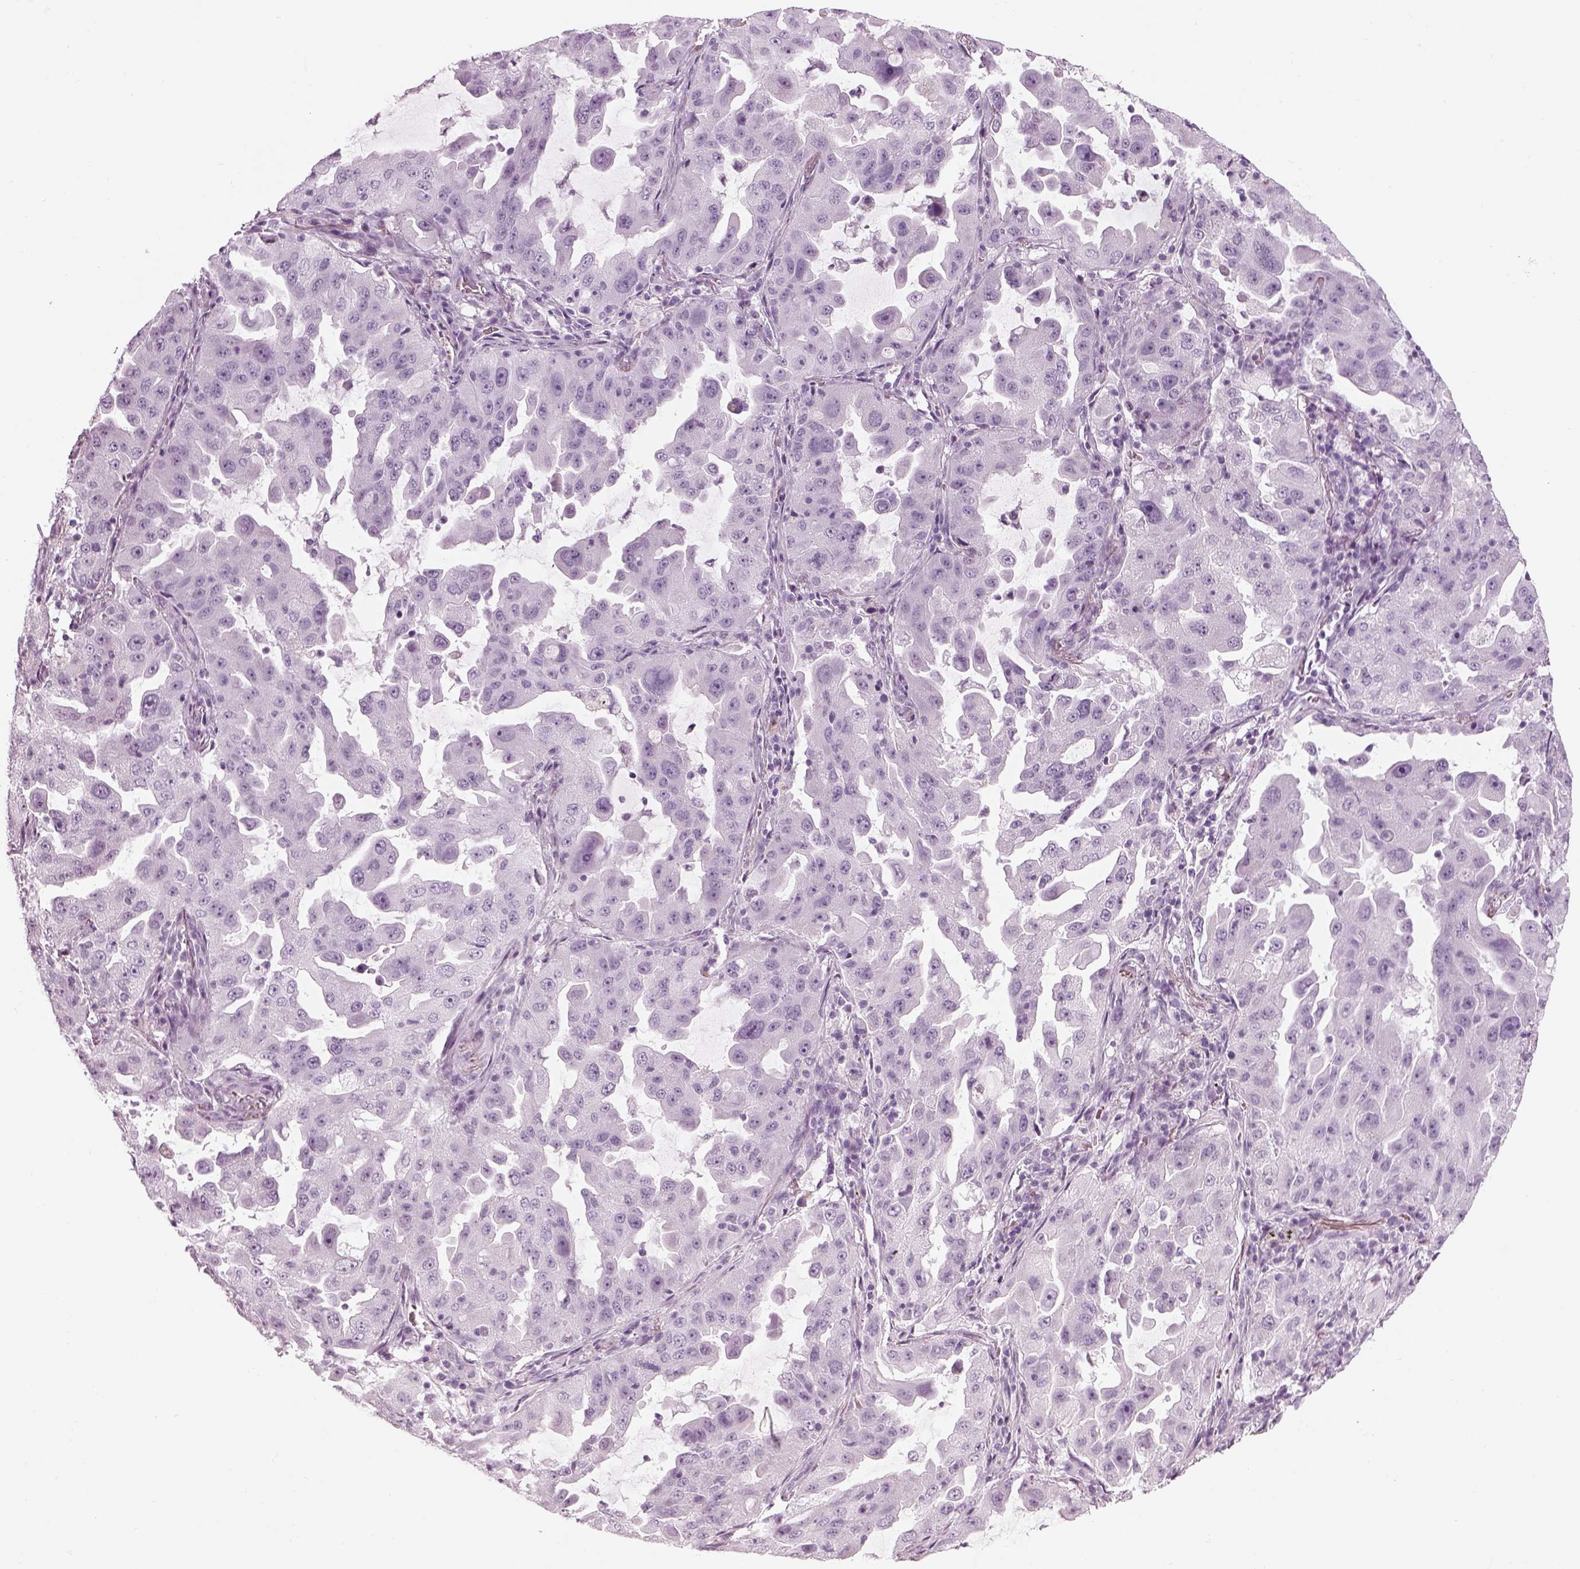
{"staining": {"intensity": "negative", "quantity": "none", "location": "none"}, "tissue": "lung cancer", "cell_type": "Tumor cells", "image_type": "cancer", "snomed": [{"axis": "morphology", "description": "Adenocarcinoma, NOS"}, {"axis": "topography", "description": "Lung"}], "caption": "Tumor cells show no significant protein staining in lung cancer.", "gene": "SAG", "patient": {"sex": "female", "age": 61}}